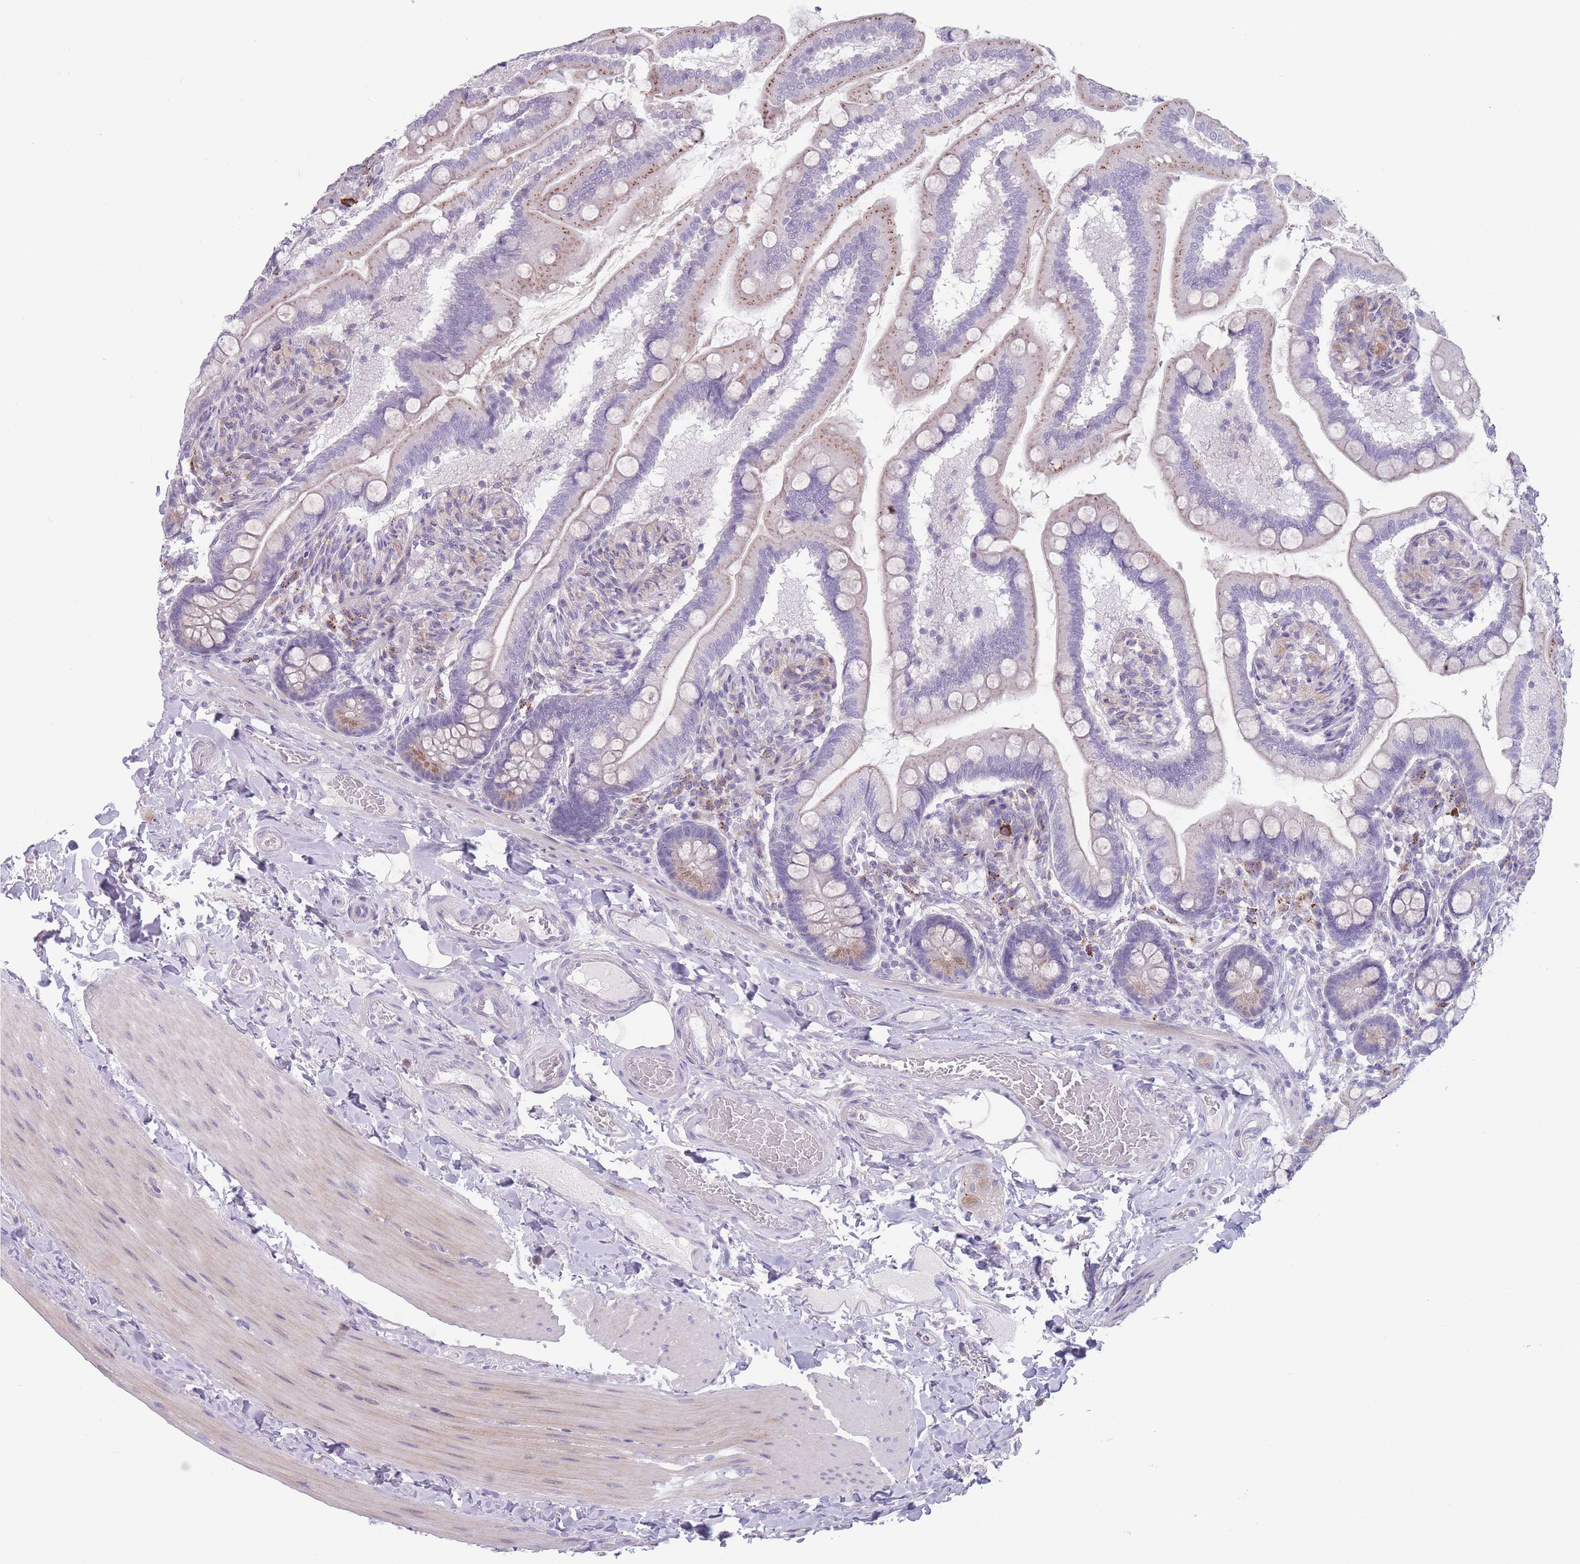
{"staining": {"intensity": "moderate", "quantity": "<25%", "location": "cytoplasmic/membranous"}, "tissue": "small intestine", "cell_type": "Glandular cells", "image_type": "normal", "snomed": [{"axis": "morphology", "description": "Normal tissue, NOS"}, {"axis": "topography", "description": "Small intestine"}], "caption": "This is a micrograph of immunohistochemistry (IHC) staining of normal small intestine, which shows moderate staining in the cytoplasmic/membranous of glandular cells.", "gene": "PAIP2B", "patient": {"sex": "female", "age": 64}}